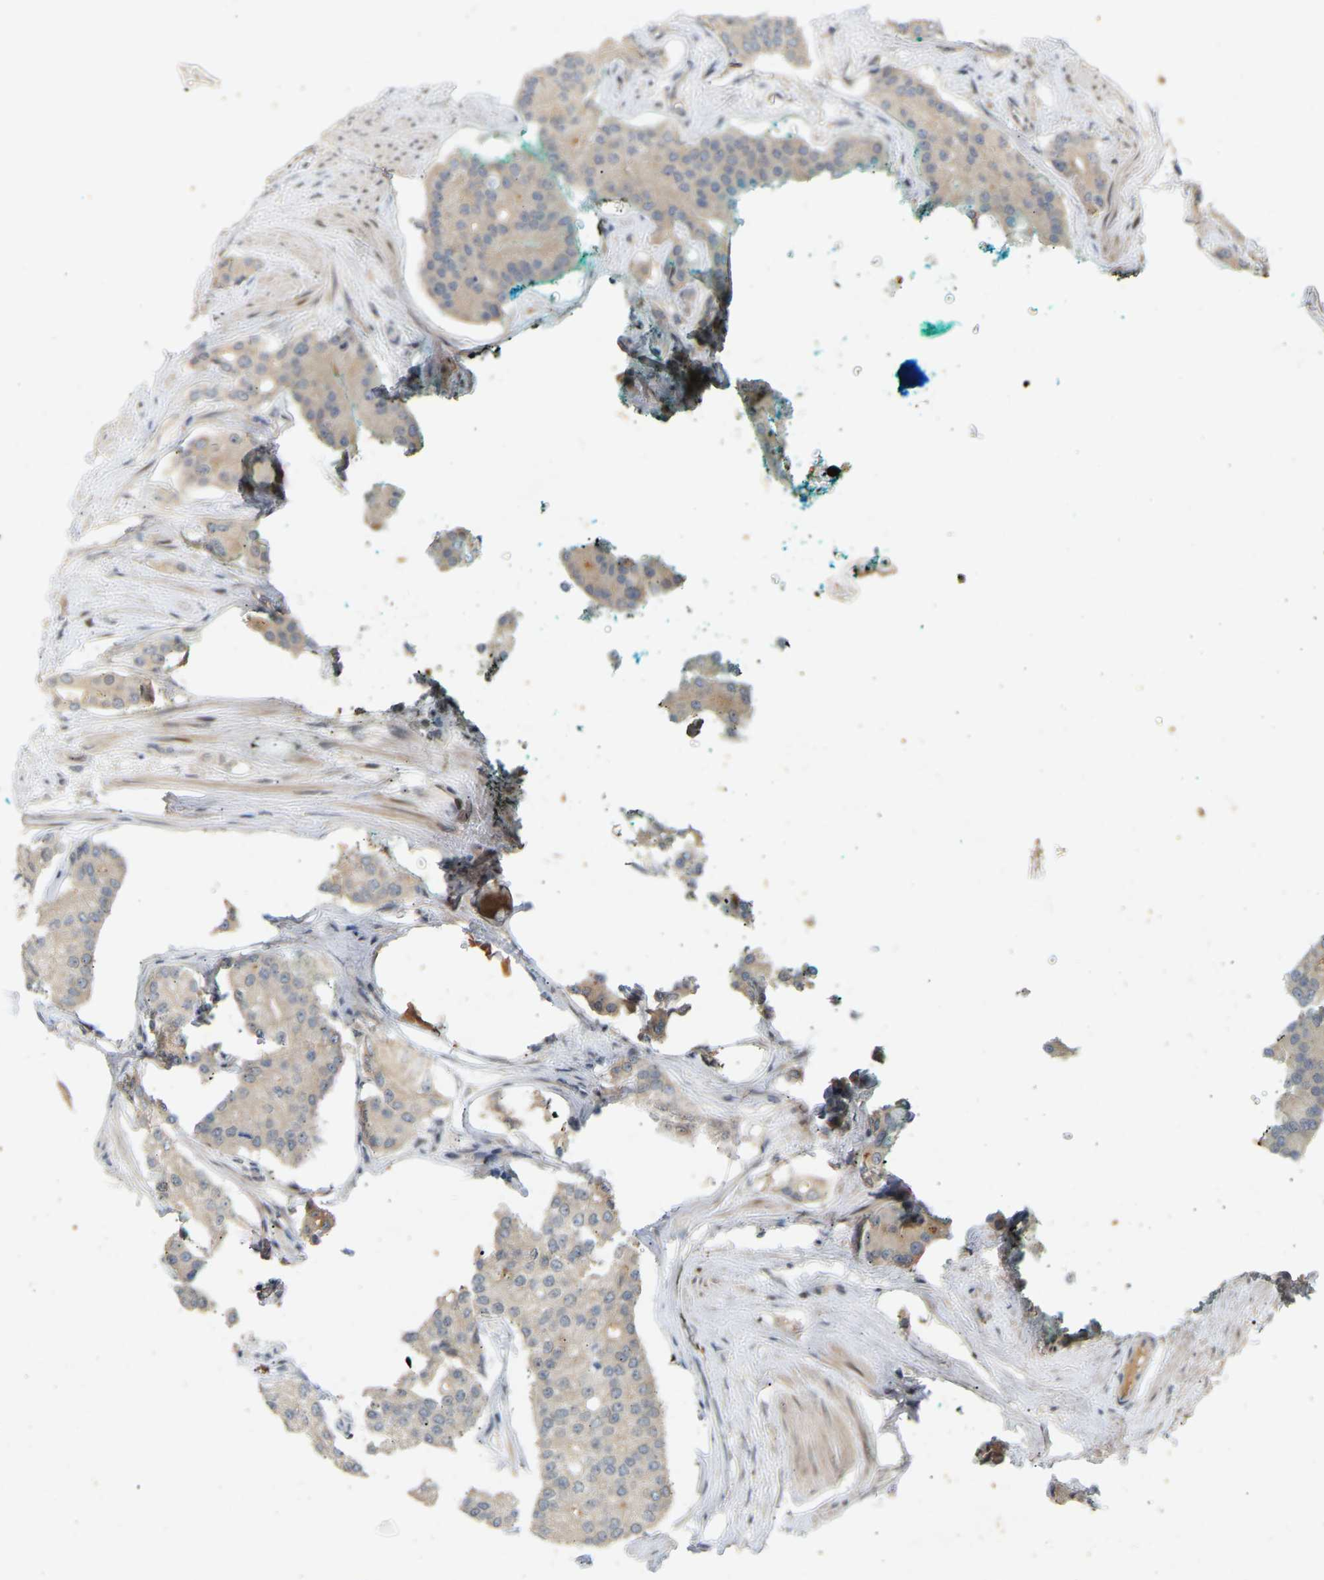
{"staining": {"intensity": "negative", "quantity": "none", "location": "none"}, "tissue": "prostate cancer", "cell_type": "Tumor cells", "image_type": "cancer", "snomed": [{"axis": "morphology", "description": "Adenocarcinoma, High grade"}, {"axis": "topography", "description": "Prostate"}], "caption": "This is an IHC image of prostate cancer. There is no positivity in tumor cells.", "gene": "PTPN4", "patient": {"sex": "male", "age": 71}}